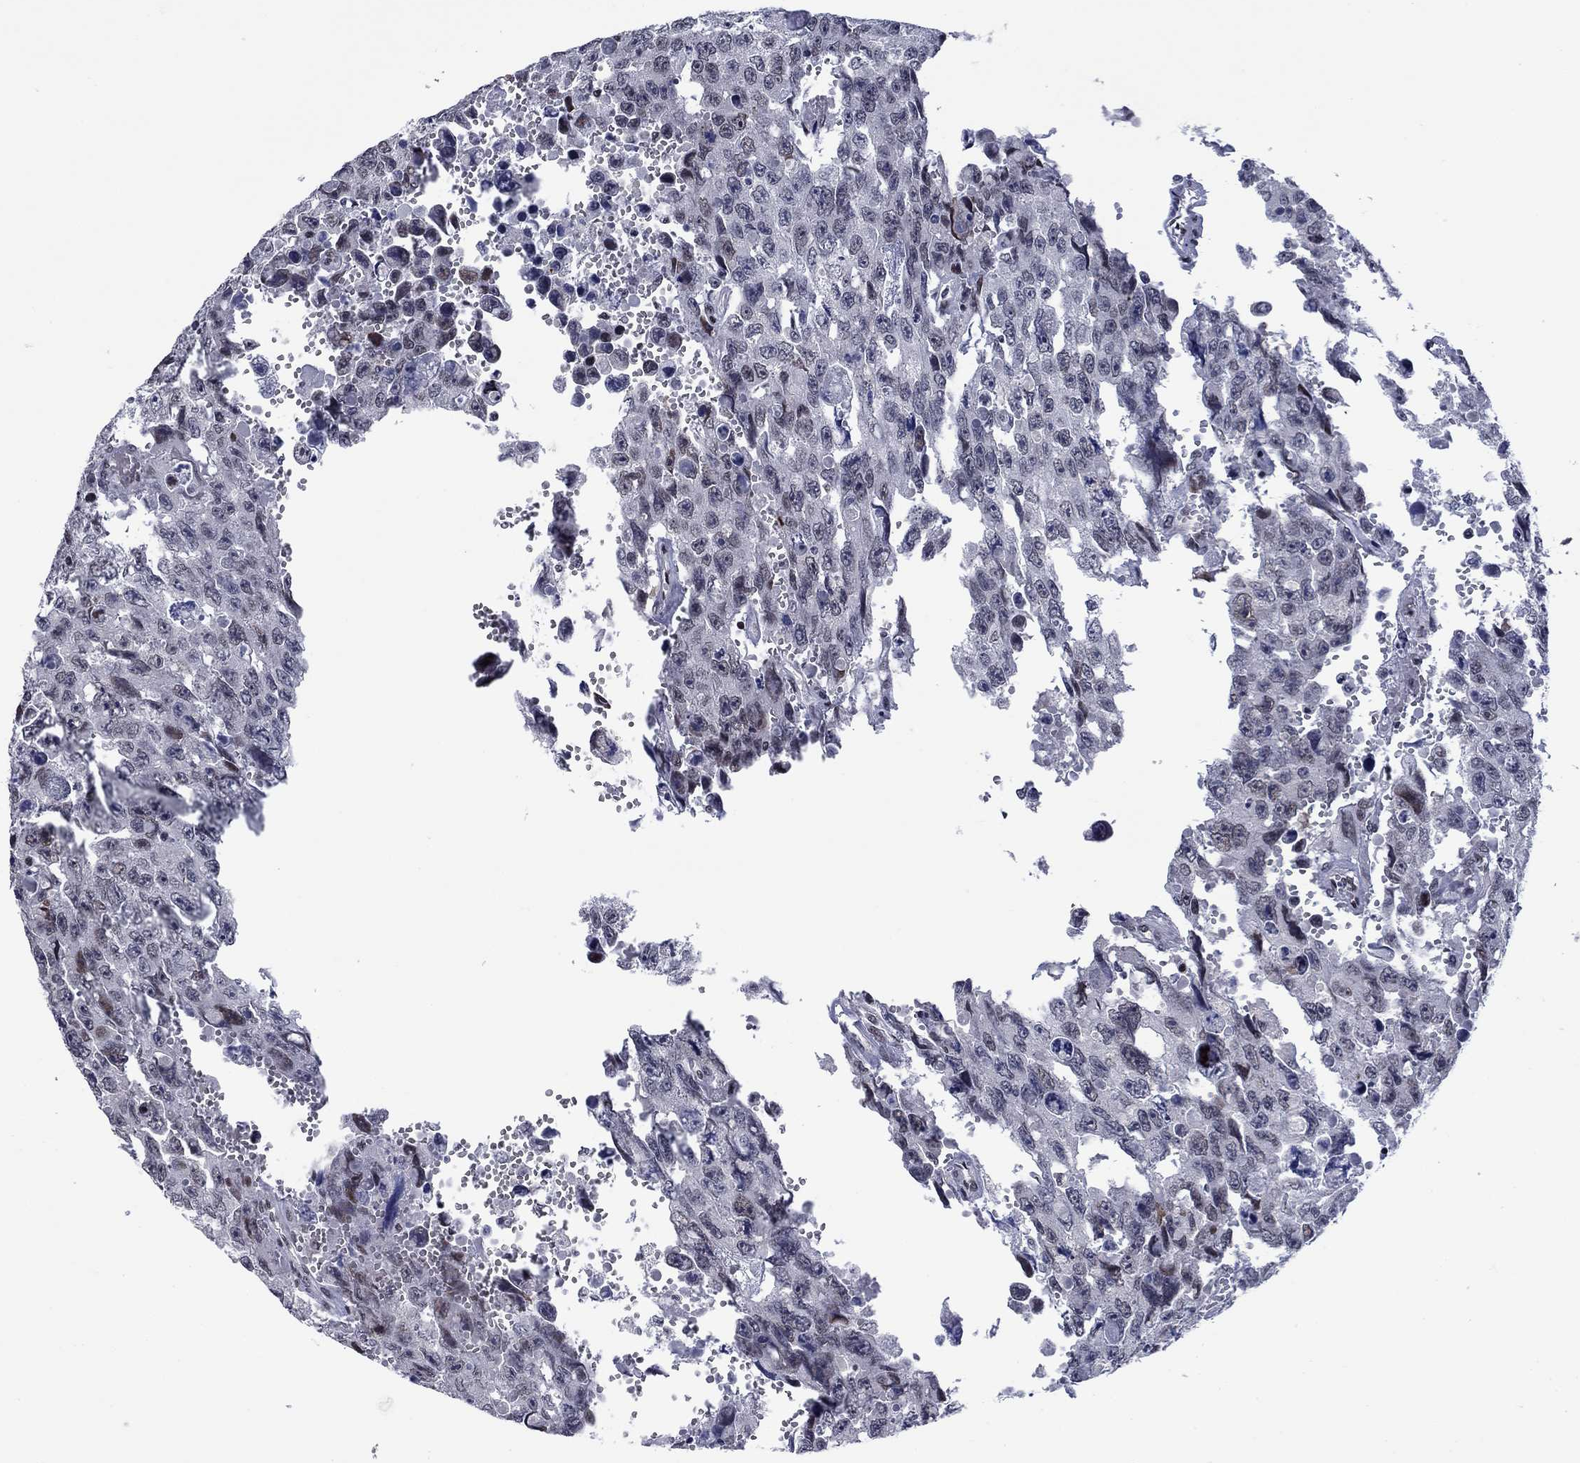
{"staining": {"intensity": "negative", "quantity": "none", "location": "none"}, "tissue": "testis cancer", "cell_type": "Tumor cells", "image_type": "cancer", "snomed": [{"axis": "morphology", "description": "Seminoma, NOS"}, {"axis": "topography", "description": "Testis"}], "caption": "Immunohistochemistry of human testis cancer (seminoma) shows no expression in tumor cells.", "gene": "NPAS3", "patient": {"sex": "male", "age": 26}}